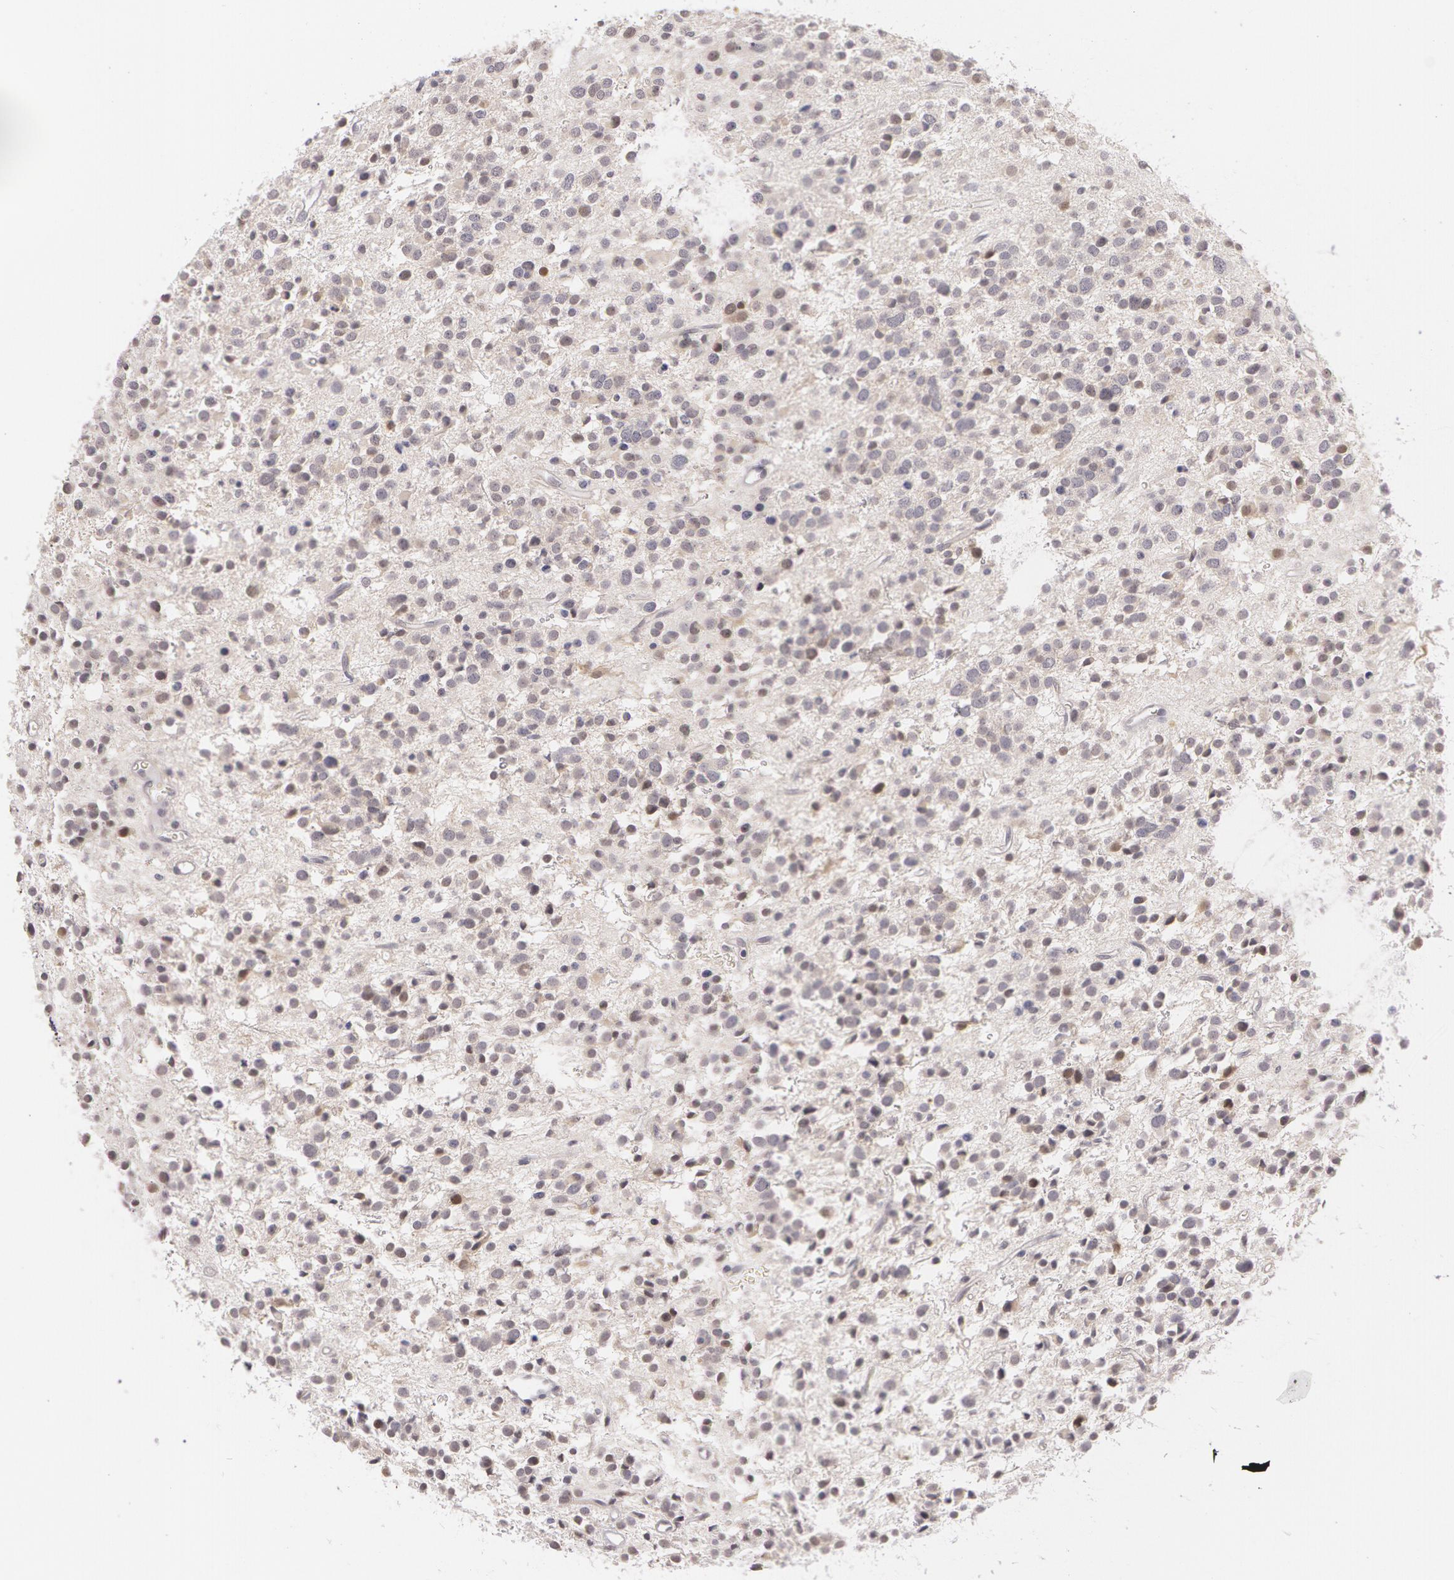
{"staining": {"intensity": "weak", "quantity": "<25%", "location": "nuclear"}, "tissue": "glioma", "cell_type": "Tumor cells", "image_type": "cancer", "snomed": [{"axis": "morphology", "description": "Glioma, malignant, Low grade"}, {"axis": "topography", "description": "Brain"}], "caption": "IHC histopathology image of neoplastic tissue: human malignant low-grade glioma stained with DAB (3,3'-diaminobenzidine) demonstrates no significant protein expression in tumor cells.", "gene": "LBP", "patient": {"sex": "female", "age": 36}}